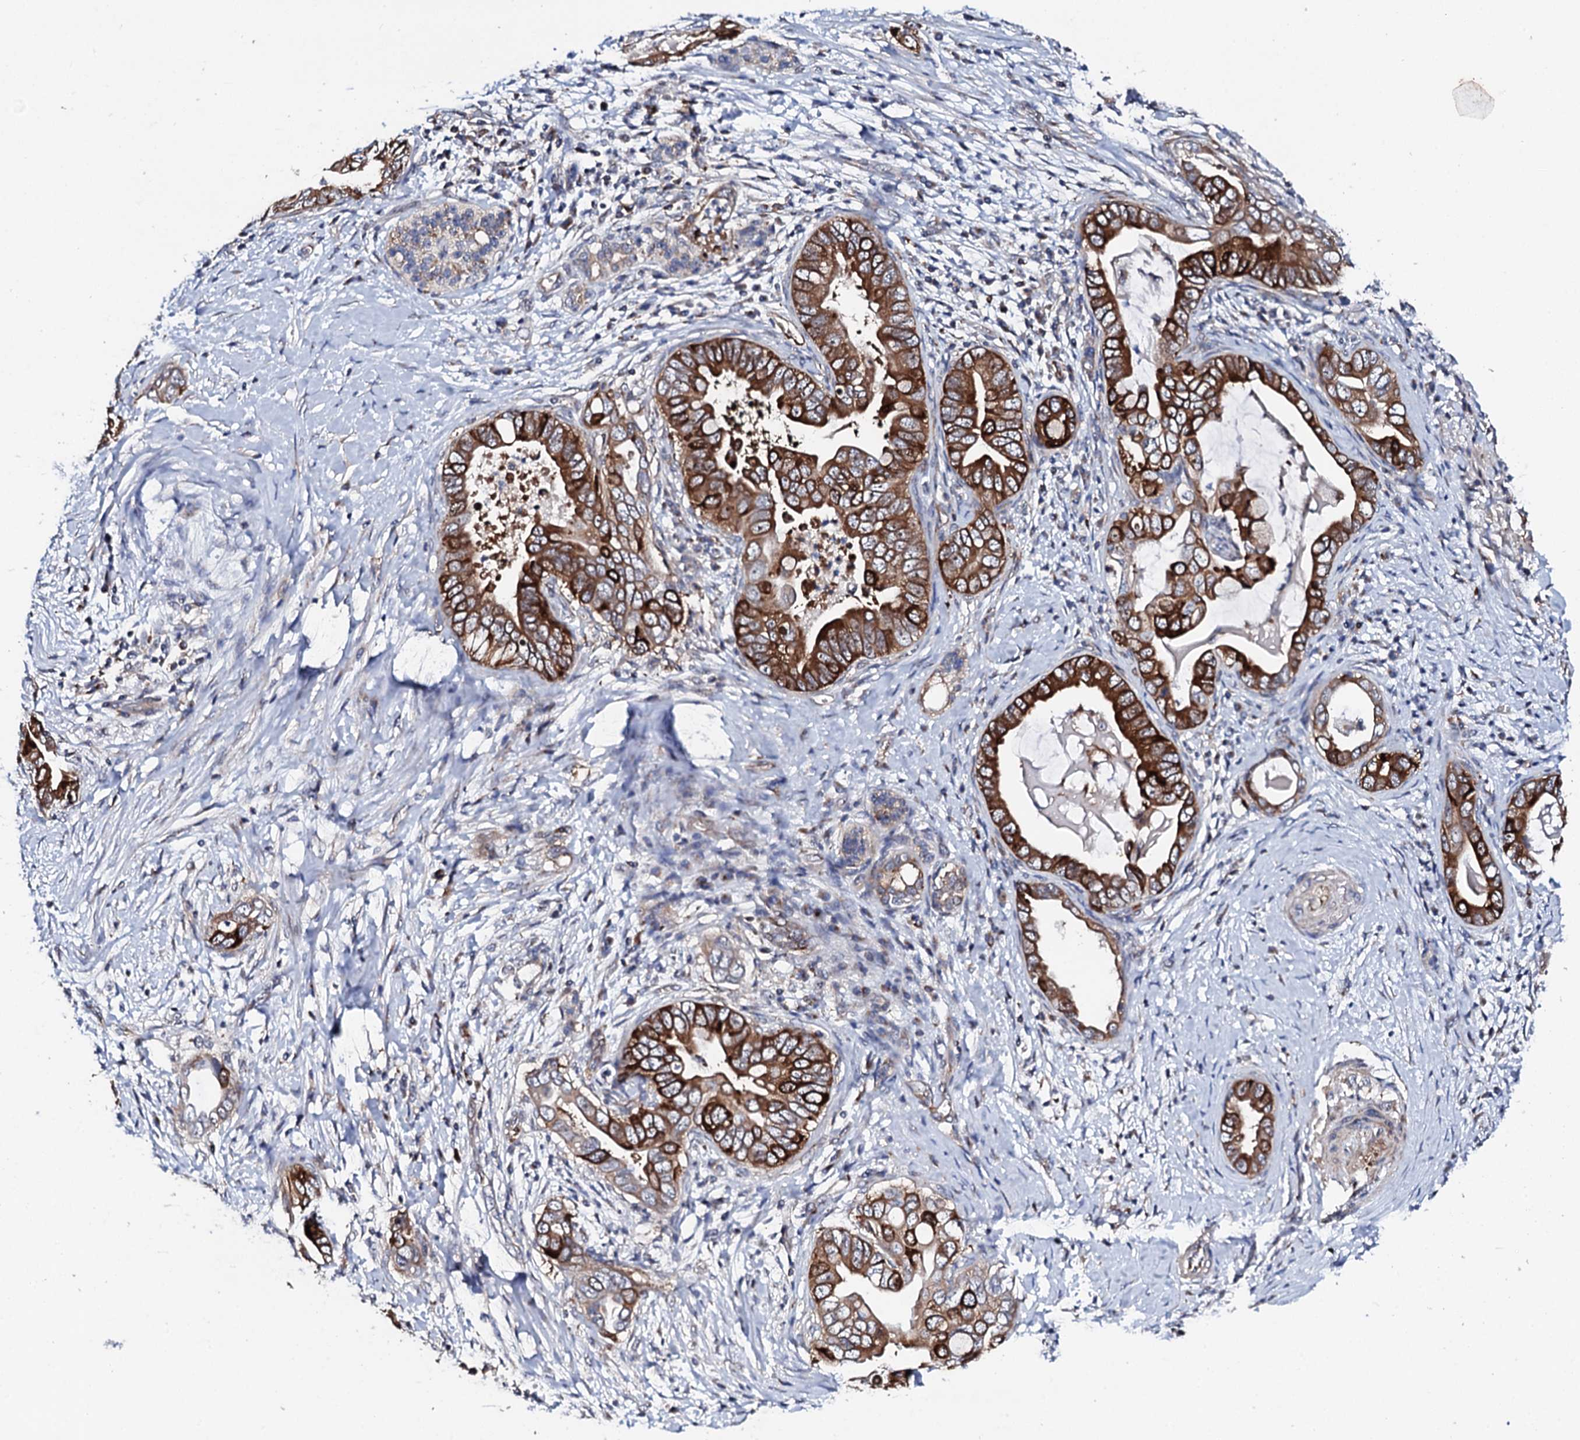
{"staining": {"intensity": "strong", "quantity": ">75%", "location": "cytoplasmic/membranous"}, "tissue": "pancreatic cancer", "cell_type": "Tumor cells", "image_type": "cancer", "snomed": [{"axis": "morphology", "description": "Adenocarcinoma, NOS"}, {"axis": "topography", "description": "Pancreas"}], "caption": "Immunohistochemical staining of human pancreatic cancer displays high levels of strong cytoplasmic/membranous positivity in approximately >75% of tumor cells. Using DAB (3,3'-diaminobenzidine) (brown) and hematoxylin (blue) stains, captured at high magnification using brightfield microscopy.", "gene": "GTPBP4", "patient": {"sex": "male", "age": 75}}